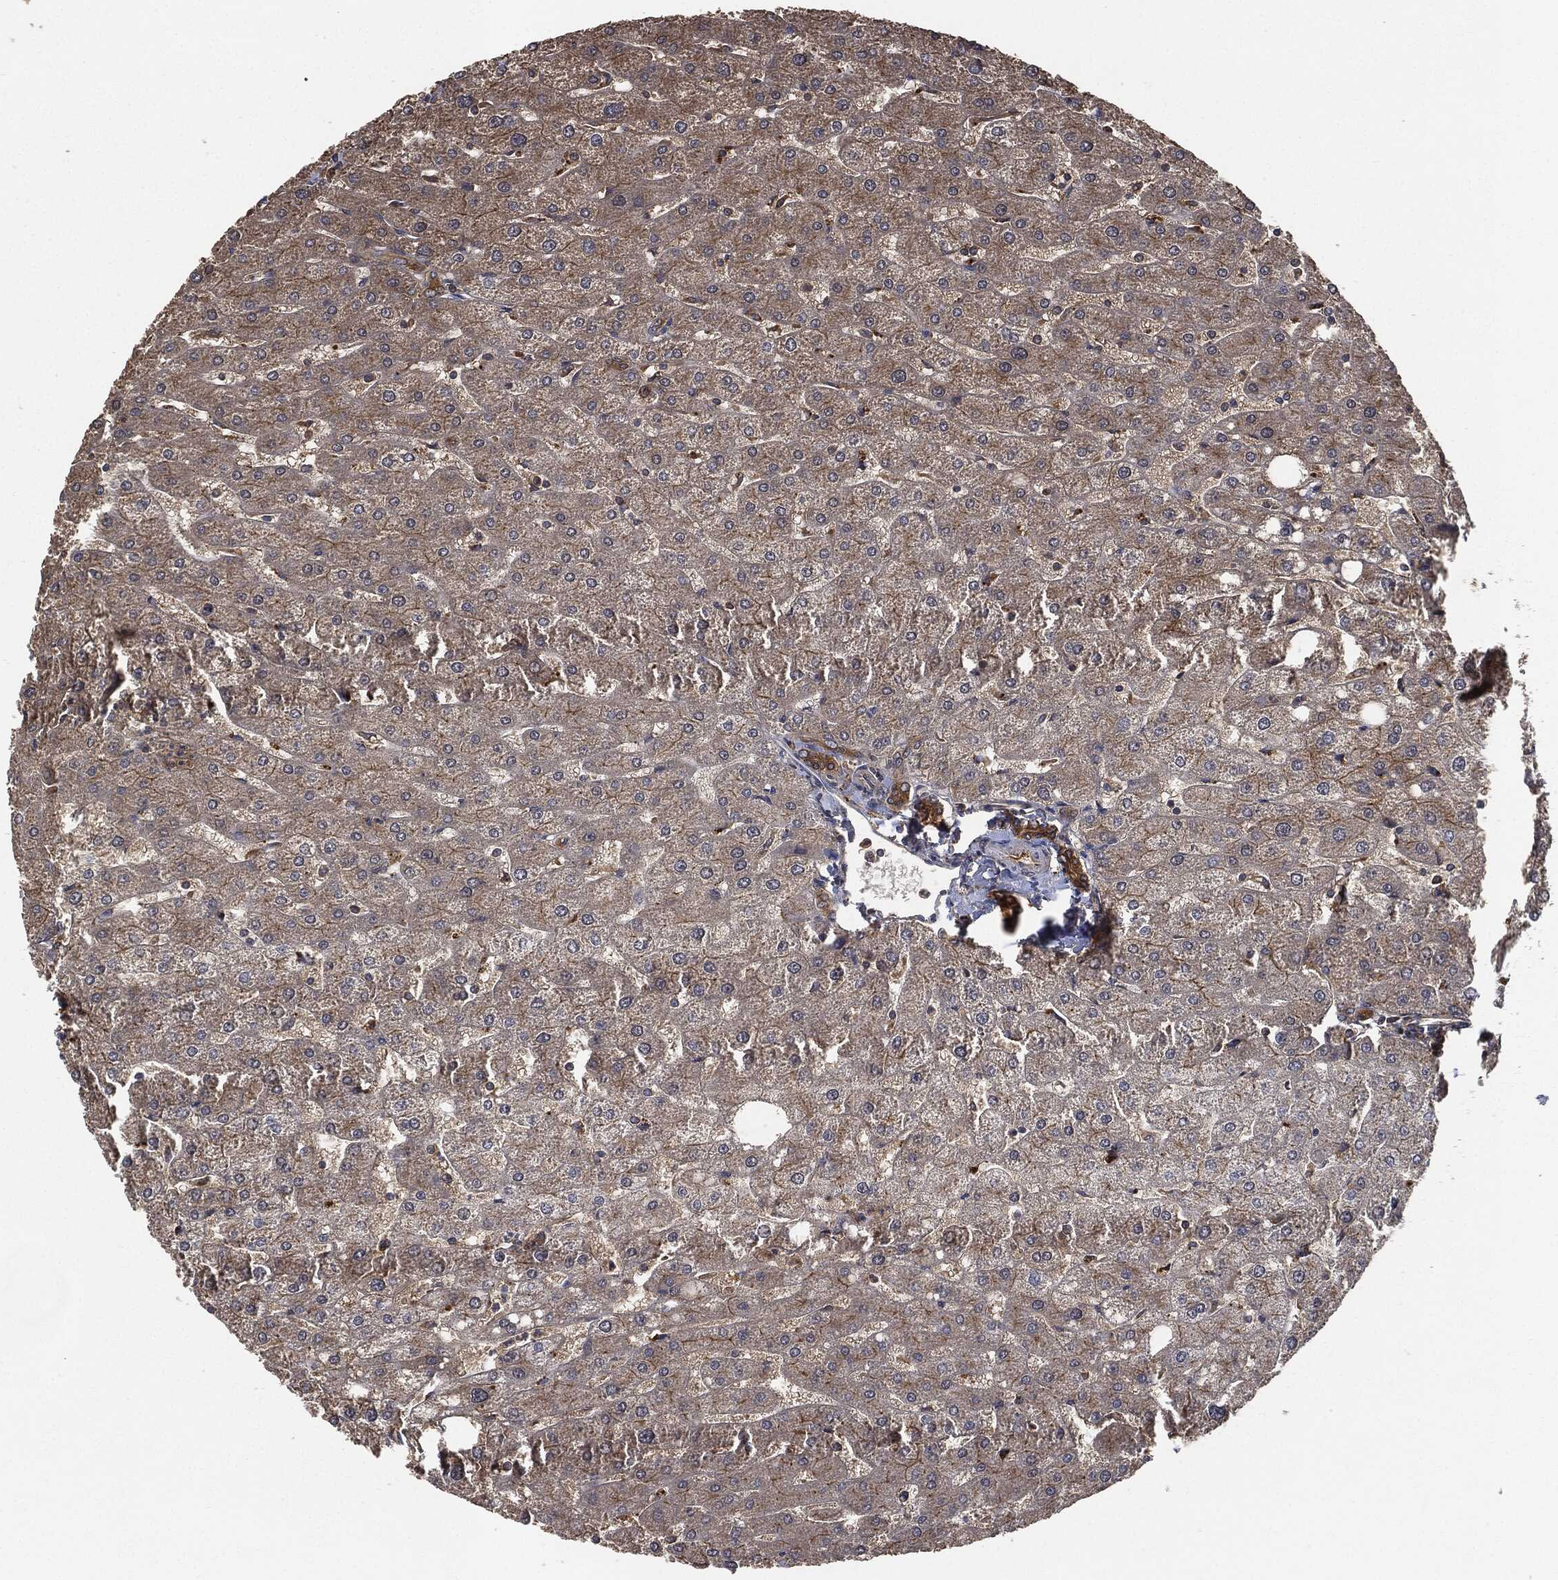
{"staining": {"intensity": "moderate", "quantity": ">75%", "location": "cytoplasmic/membranous"}, "tissue": "liver", "cell_type": "Cholangiocytes", "image_type": "normal", "snomed": [{"axis": "morphology", "description": "Normal tissue, NOS"}, {"axis": "topography", "description": "Liver"}], "caption": "Human liver stained for a protein (brown) exhibits moderate cytoplasmic/membranous positive positivity in approximately >75% of cholangiocytes.", "gene": "BRAF", "patient": {"sex": "male", "age": 67}}